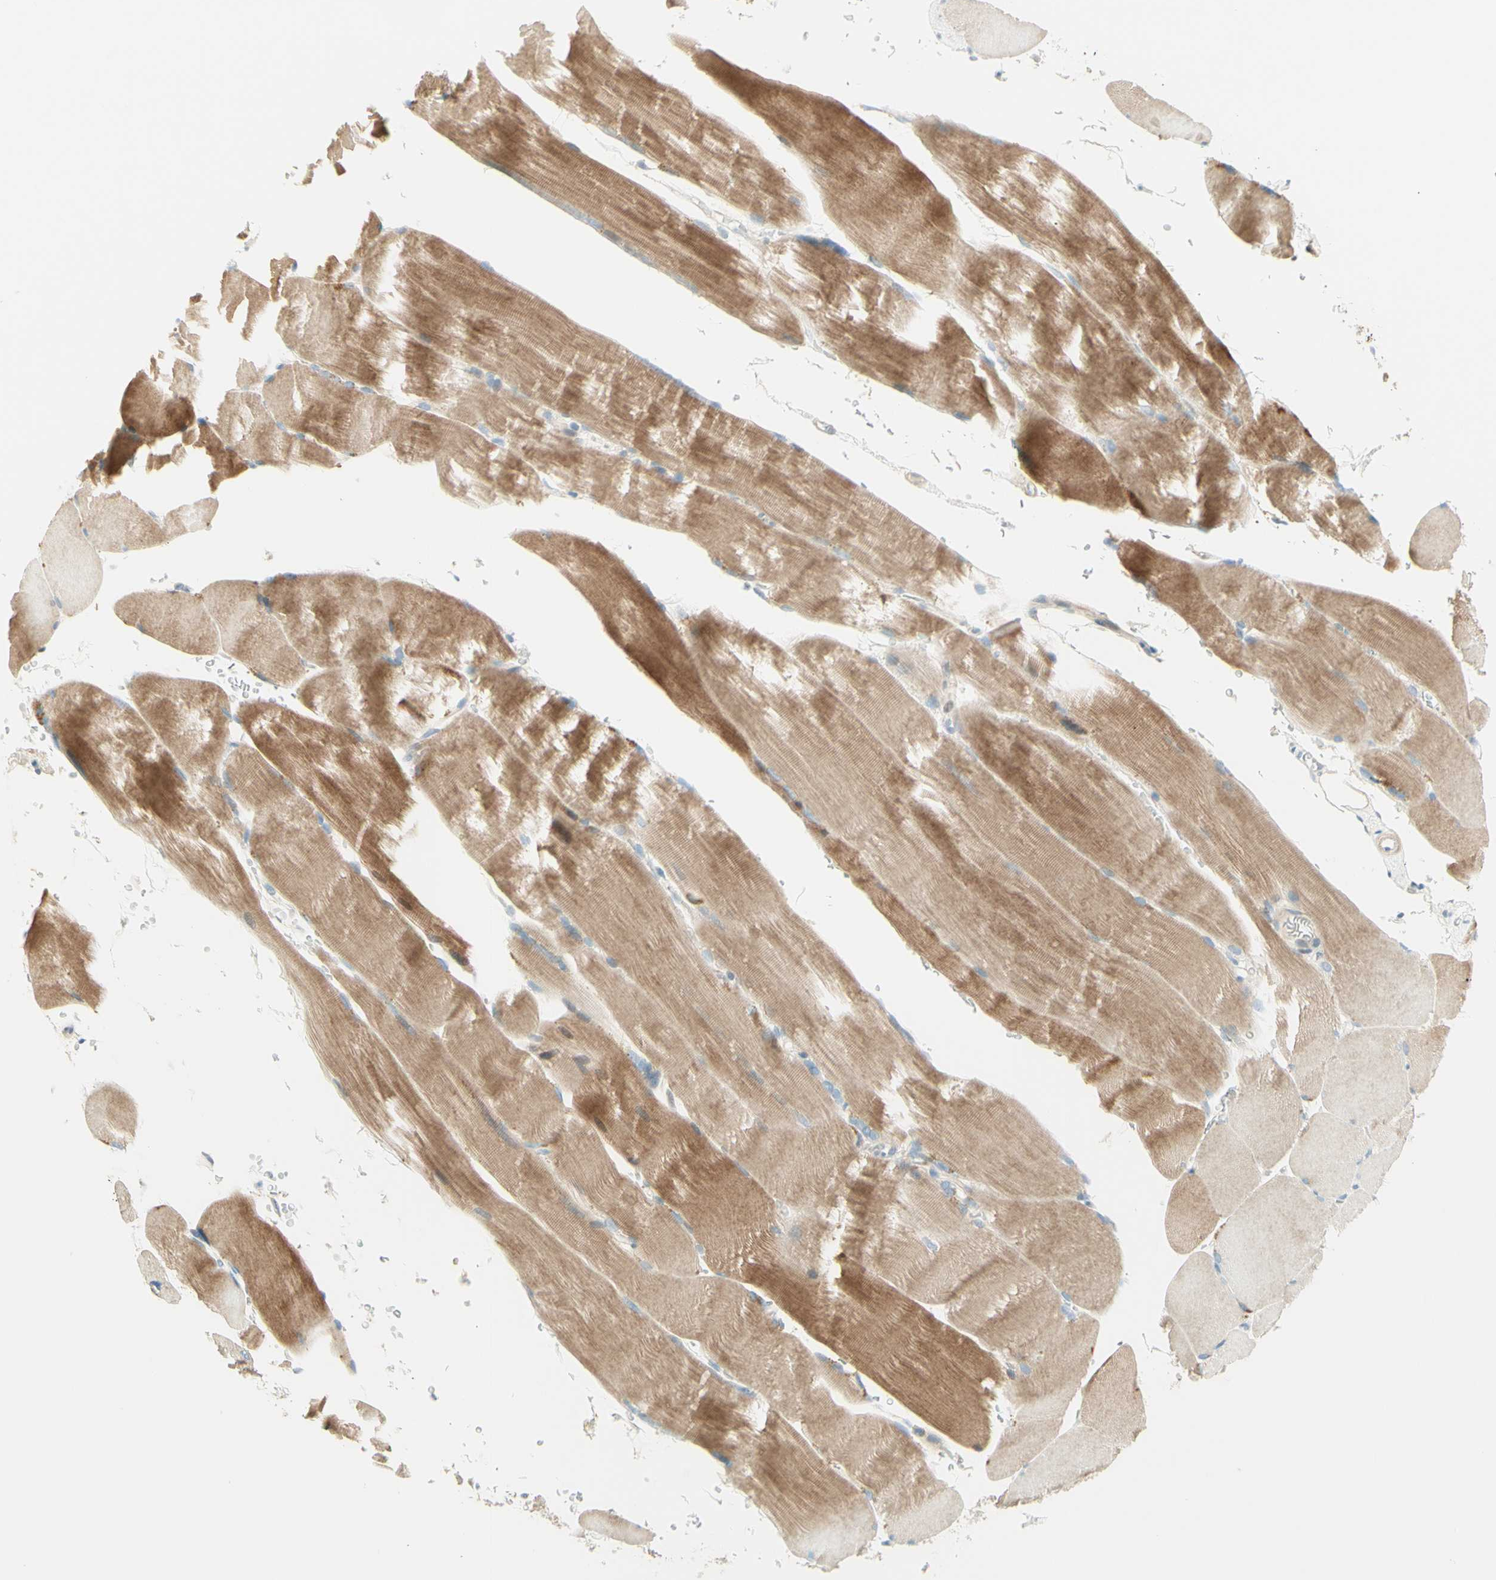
{"staining": {"intensity": "moderate", "quantity": ">75%", "location": "cytoplasmic/membranous"}, "tissue": "skeletal muscle", "cell_type": "Myocytes", "image_type": "normal", "snomed": [{"axis": "morphology", "description": "Normal tissue, NOS"}, {"axis": "topography", "description": "Skin"}, {"axis": "topography", "description": "Skeletal muscle"}], "caption": "This is an image of immunohistochemistry staining of benign skeletal muscle, which shows moderate staining in the cytoplasmic/membranous of myocytes.", "gene": "PROM1", "patient": {"sex": "male", "age": 83}}